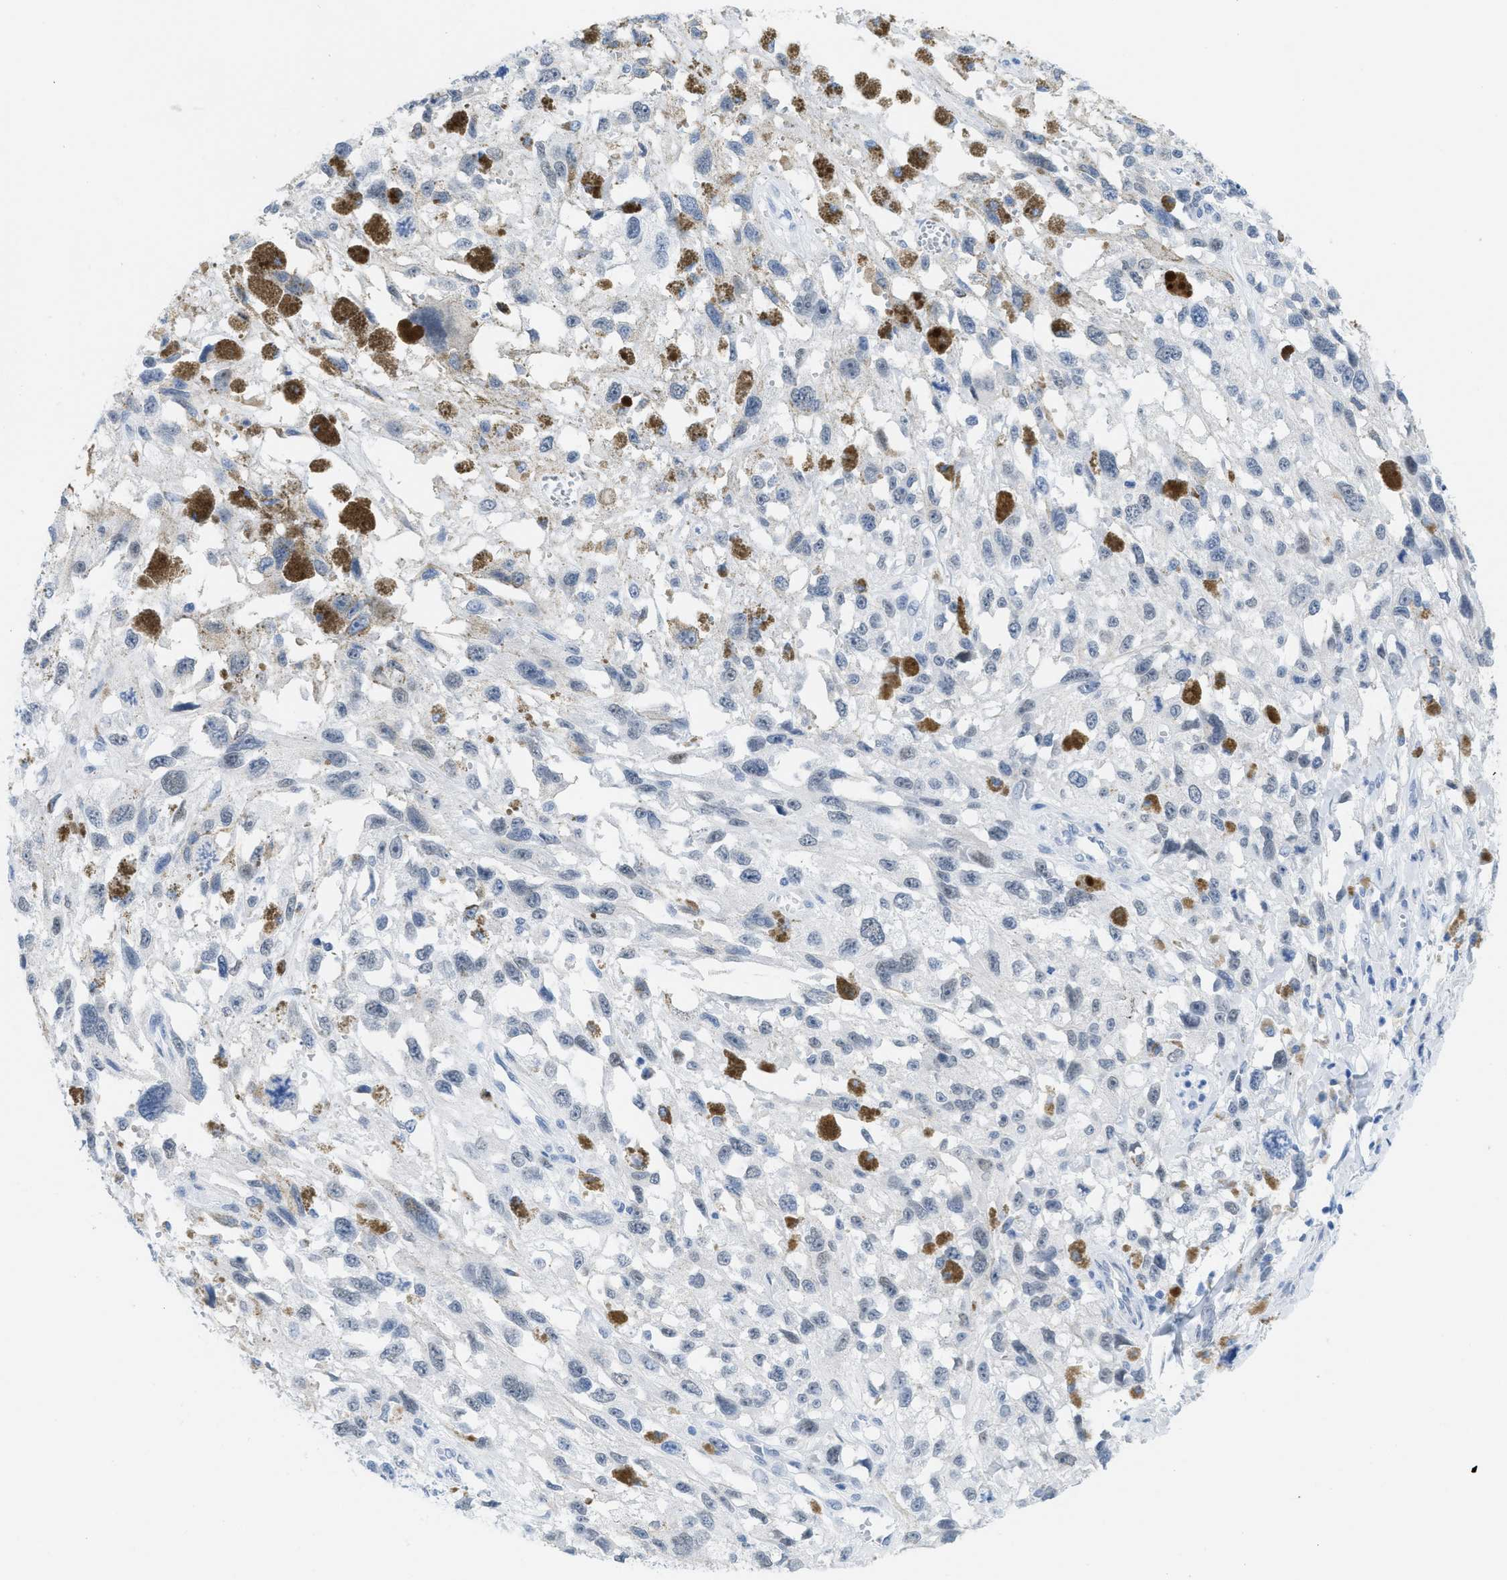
{"staining": {"intensity": "negative", "quantity": "none", "location": "none"}, "tissue": "melanoma", "cell_type": "Tumor cells", "image_type": "cancer", "snomed": [{"axis": "morphology", "description": "Malignant melanoma, Metastatic site"}, {"axis": "topography", "description": "Lymph node"}], "caption": "Immunohistochemistry (IHC) micrograph of neoplastic tissue: malignant melanoma (metastatic site) stained with DAB (3,3'-diaminobenzidine) demonstrates no significant protein positivity in tumor cells.", "gene": "WDR4", "patient": {"sex": "male", "age": 59}}